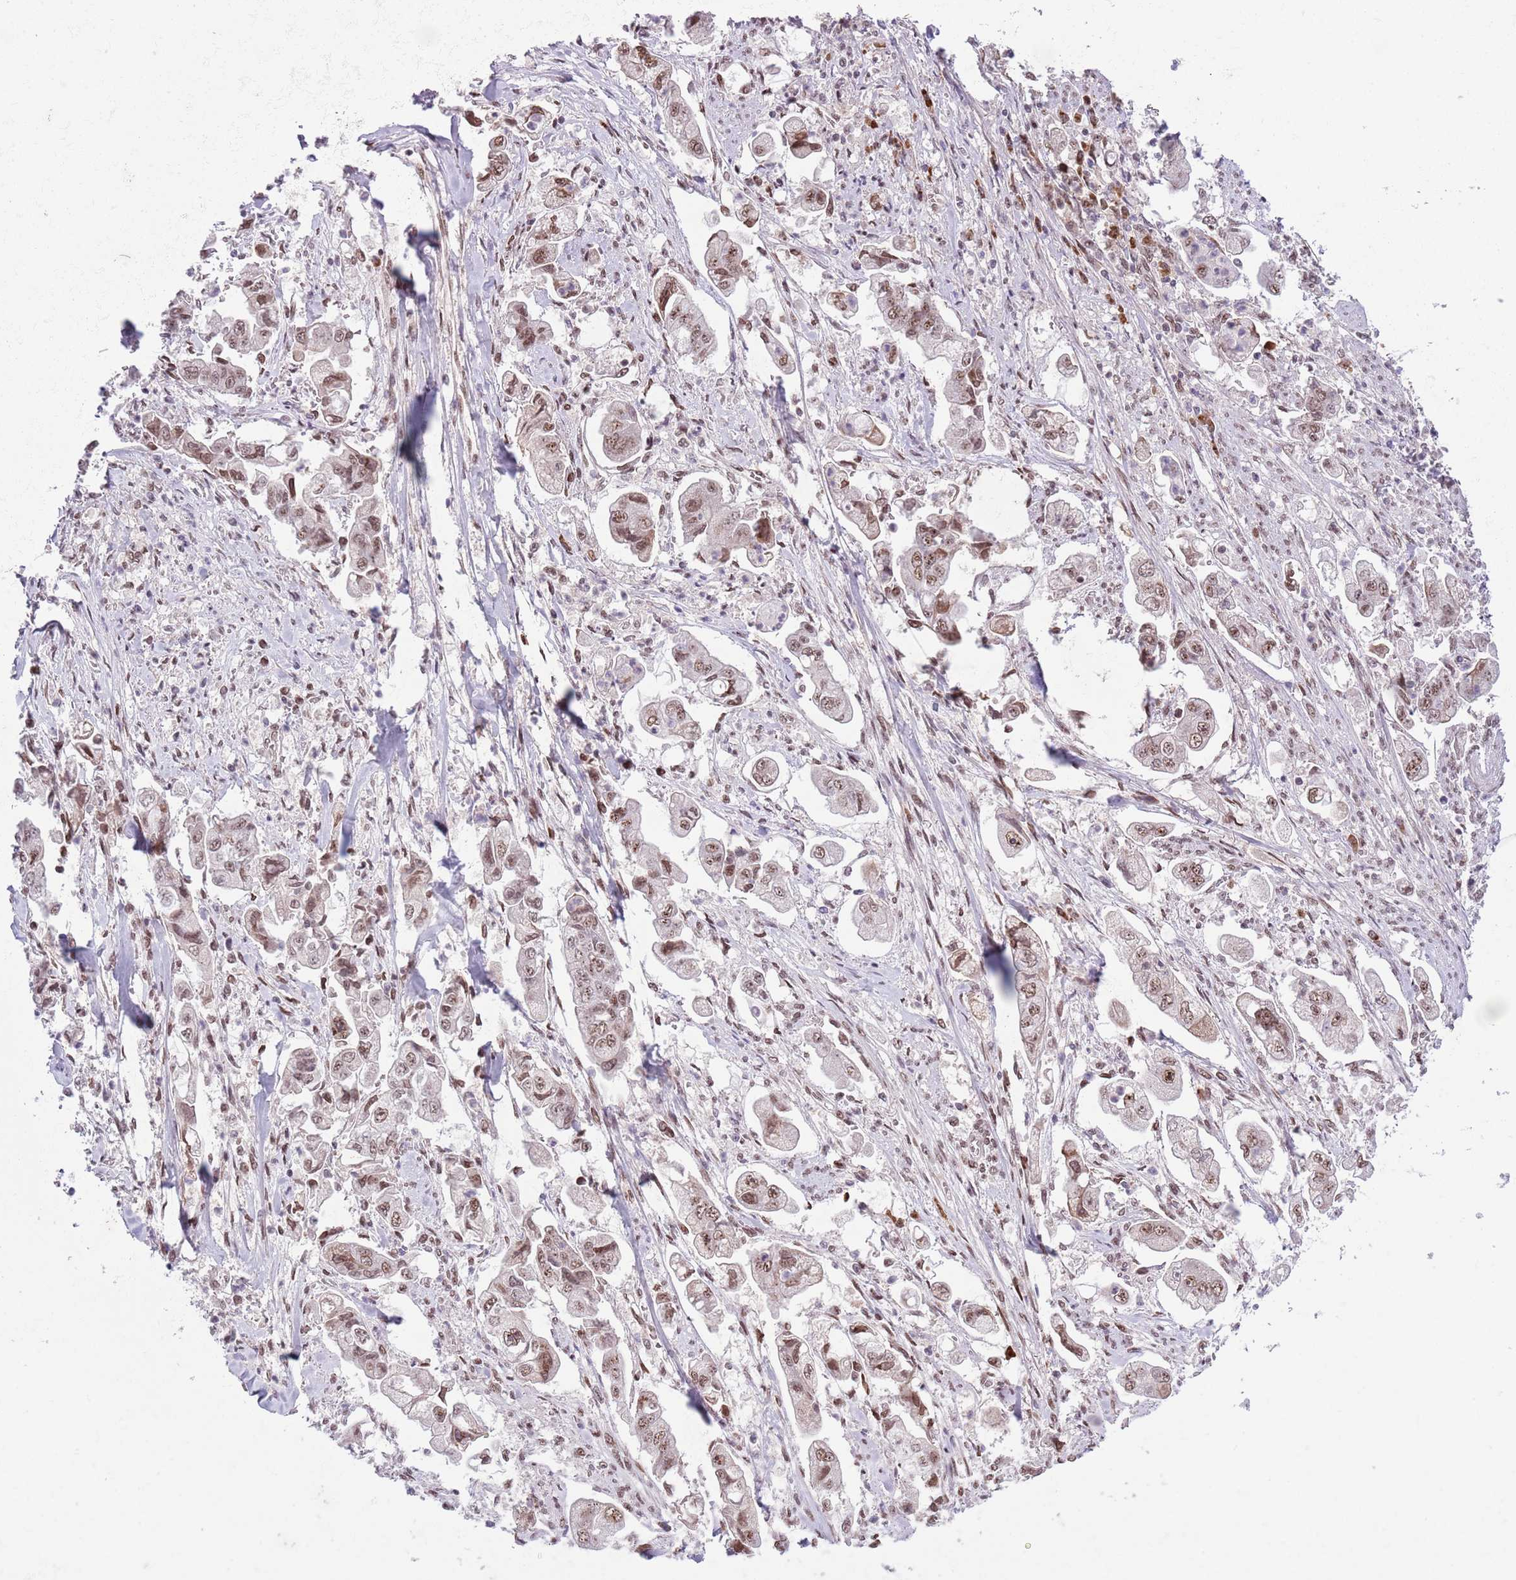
{"staining": {"intensity": "moderate", "quantity": ">75%", "location": "cytoplasmic/membranous,nuclear"}, "tissue": "stomach cancer", "cell_type": "Tumor cells", "image_type": "cancer", "snomed": [{"axis": "morphology", "description": "Adenocarcinoma, NOS"}, {"axis": "topography", "description": "Stomach"}], "caption": "Immunohistochemical staining of stomach adenocarcinoma shows moderate cytoplasmic/membranous and nuclear protein expression in approximately >75% of tumor cells.", "gene": "SIPA1L3", "patient": {"sex": "male", "age": 62}}